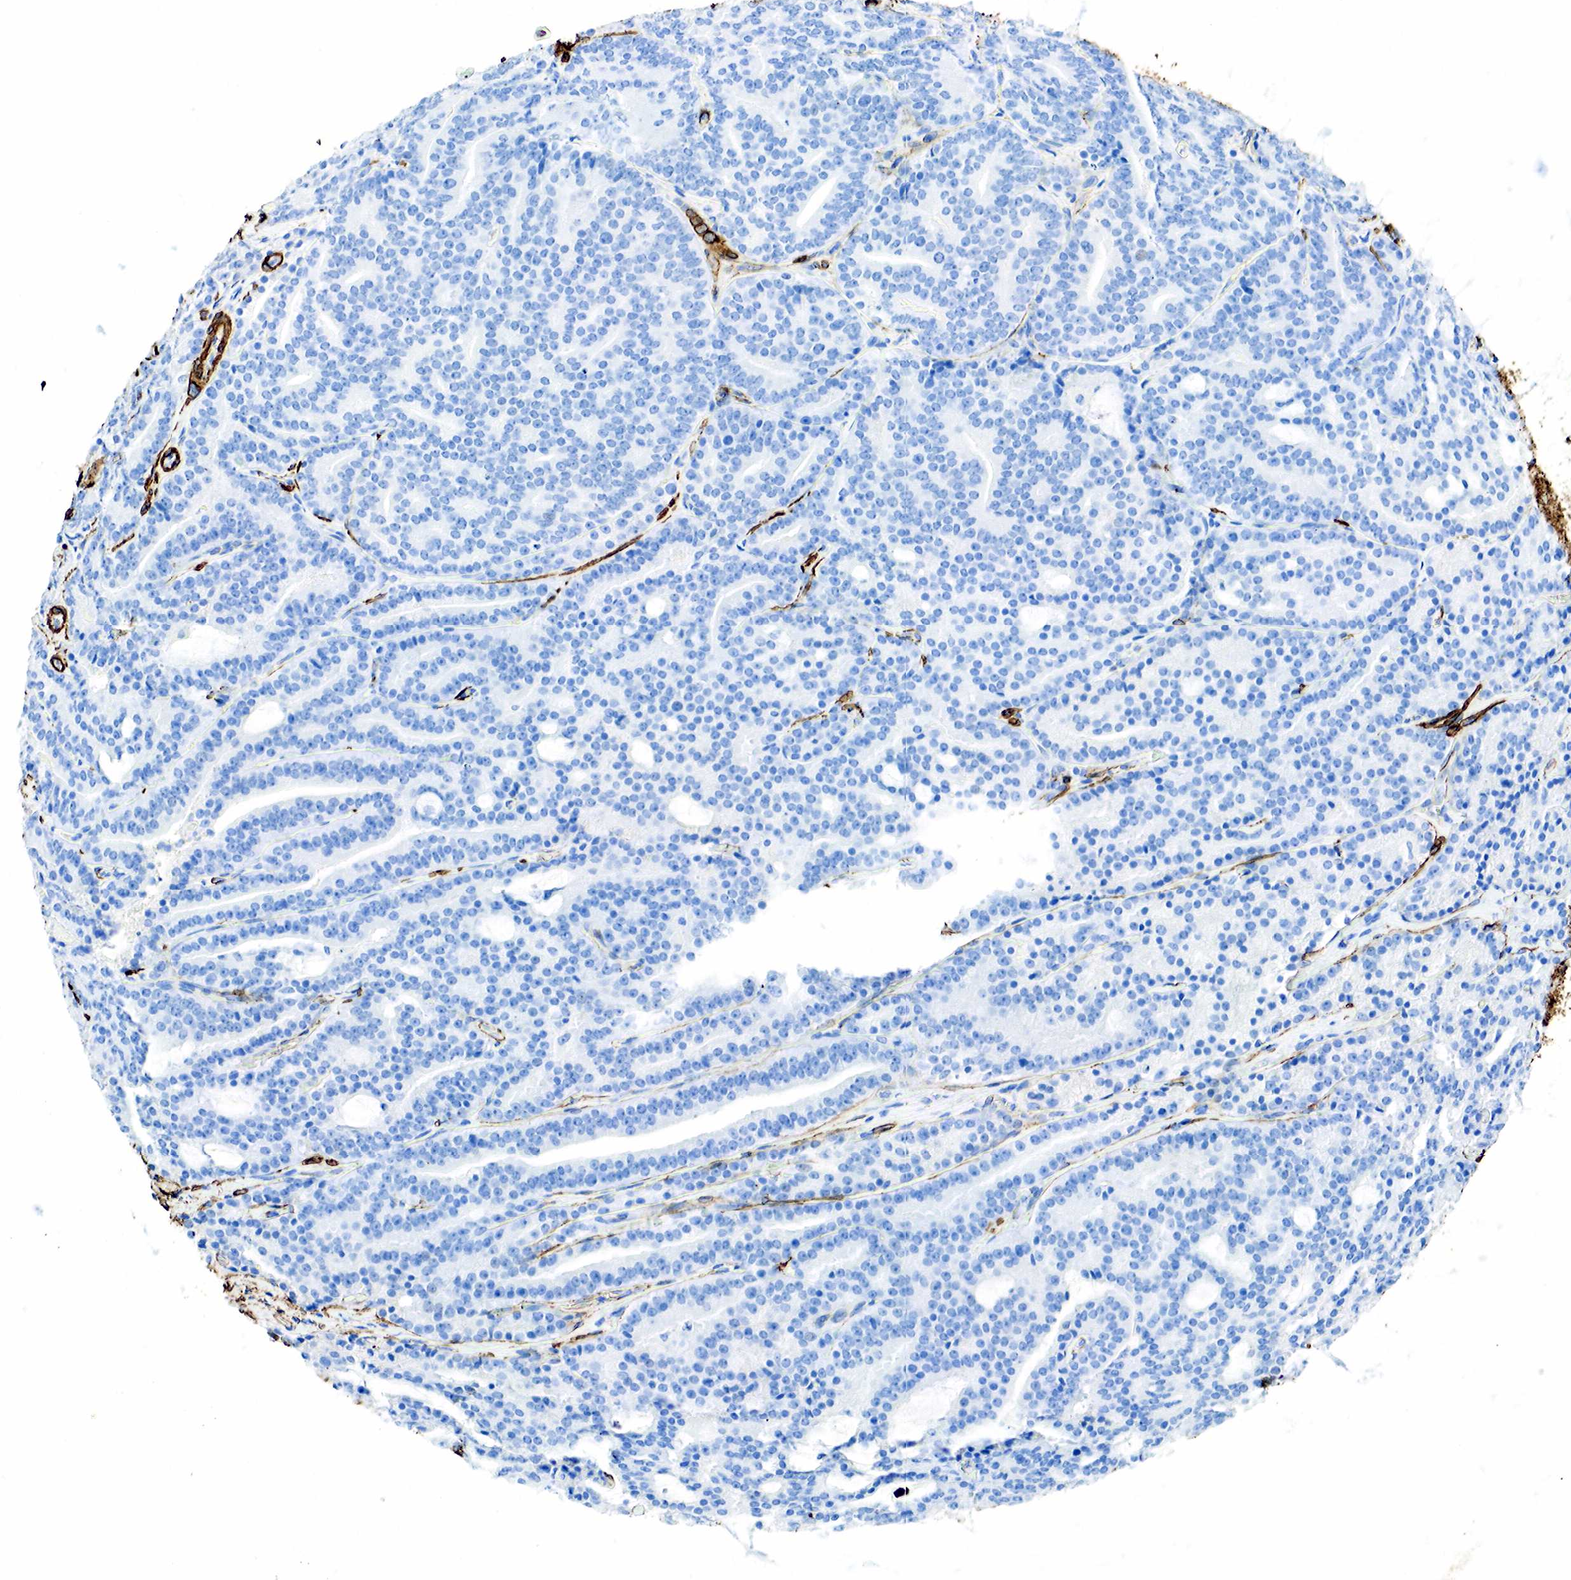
{"staining": {"intensity": "negative", "quantity": "none", "location": "none"}, "tissue": "prostate cancer", "cell_type": "Tumor cells", "image_type": "cancer", "snomed": [{"axis": "morphology", "description": "Adenocarcinoma, Medium grade"}, {"axis": "topography", "description": "Prostate"}], "caption": "Histopathology image shows no significant protein positivity in tumor cells of prostate cancer (medium-grade adenocarcinoma).", "gene": "ACTA1", "patient": {"sex": "male", "age": 65}}